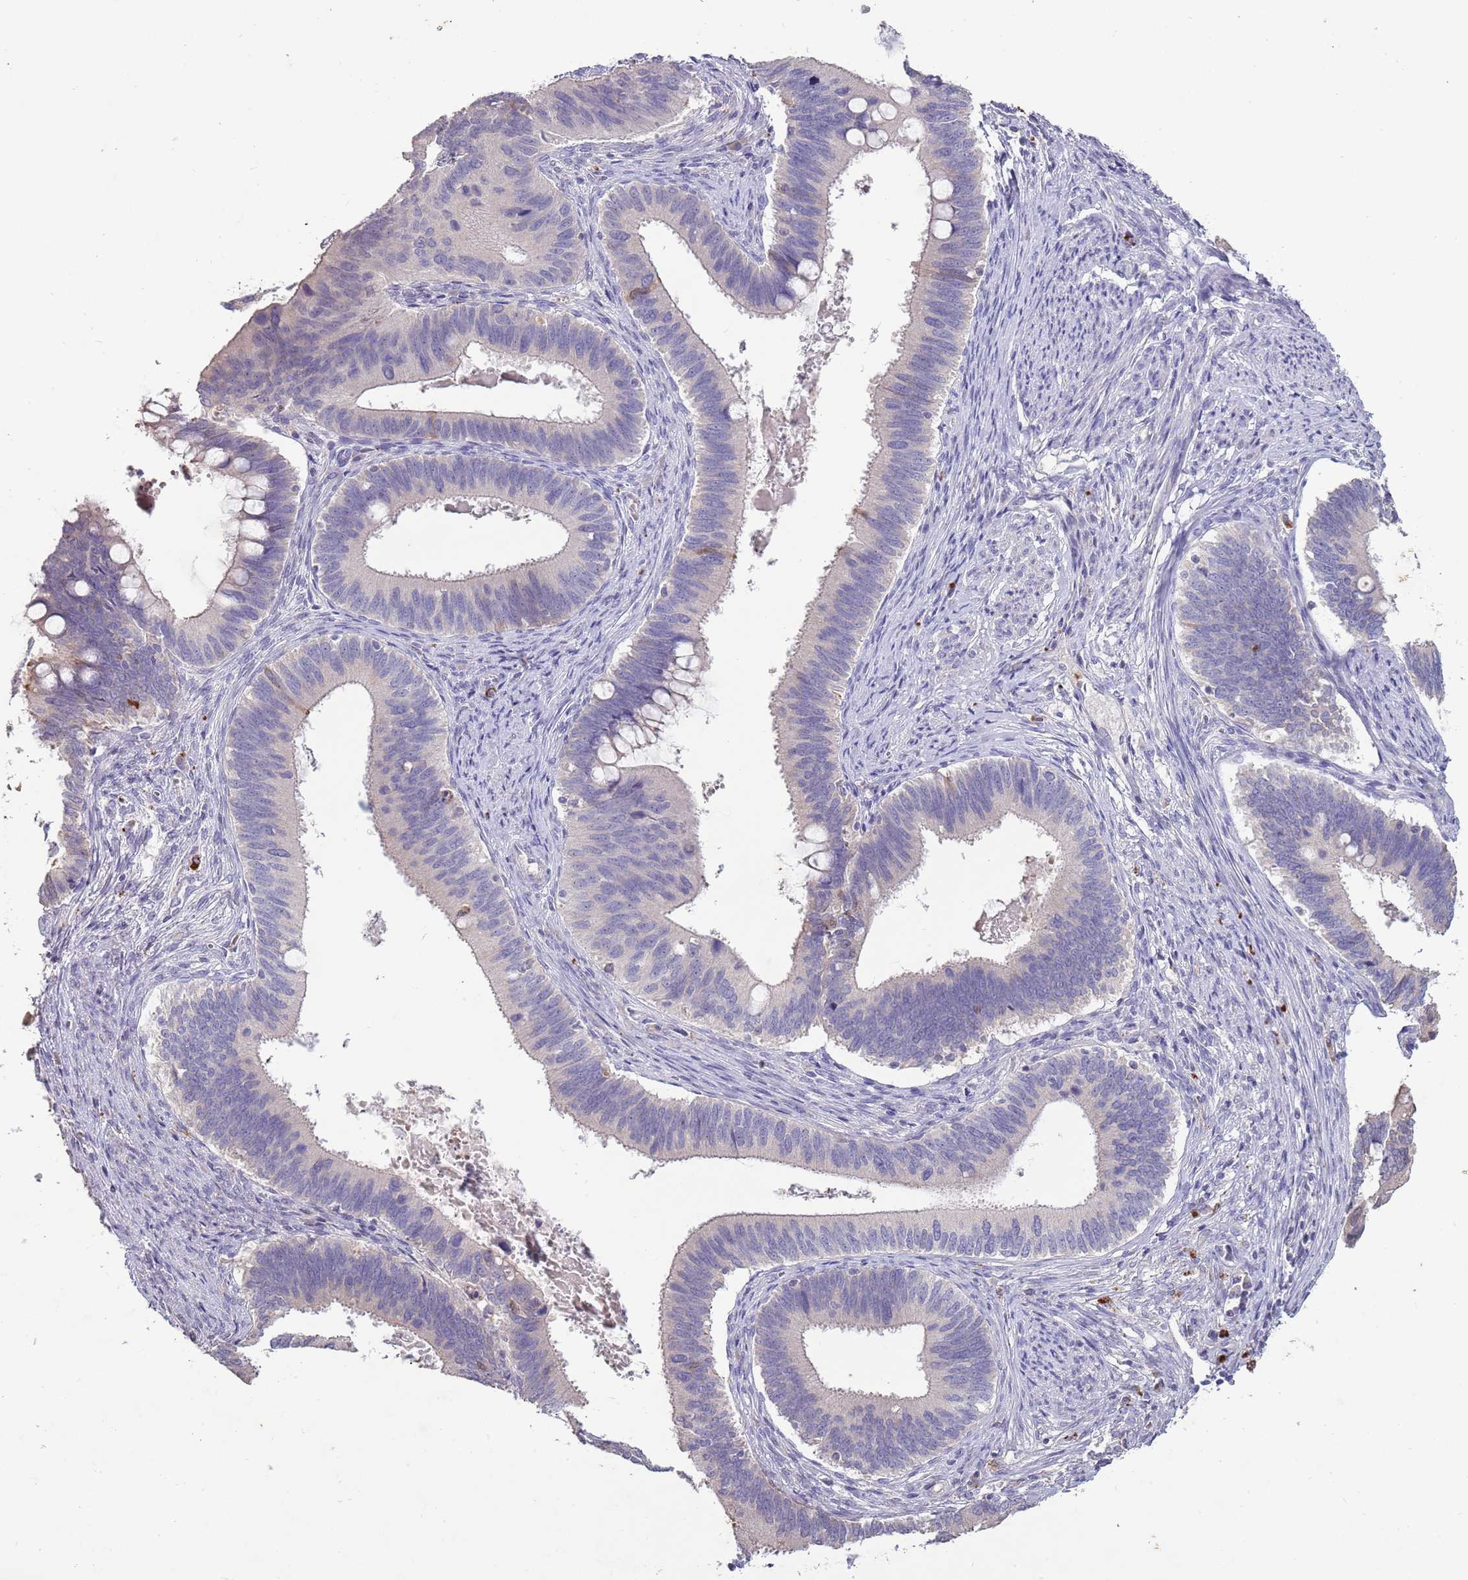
{"staining": {"intensity": "negative", "quantity": "none", "location": "none"}, "tissue": "cervical cancer", "cell_type": "Tumor cells", "image_type": "cancer", "snomed": [{"axis": "morphology", "description": "Adenocarcinoma, NOS"}, {"axis": "topography", "description": "Cervix"}], "caption": "Immunohistochemical staining of human cervical cancer (adenocarcinoma) reveals no significant expression in tumor cells.", "gene": "P2RY13", "patient": {"sex": "female", "age": 42}}